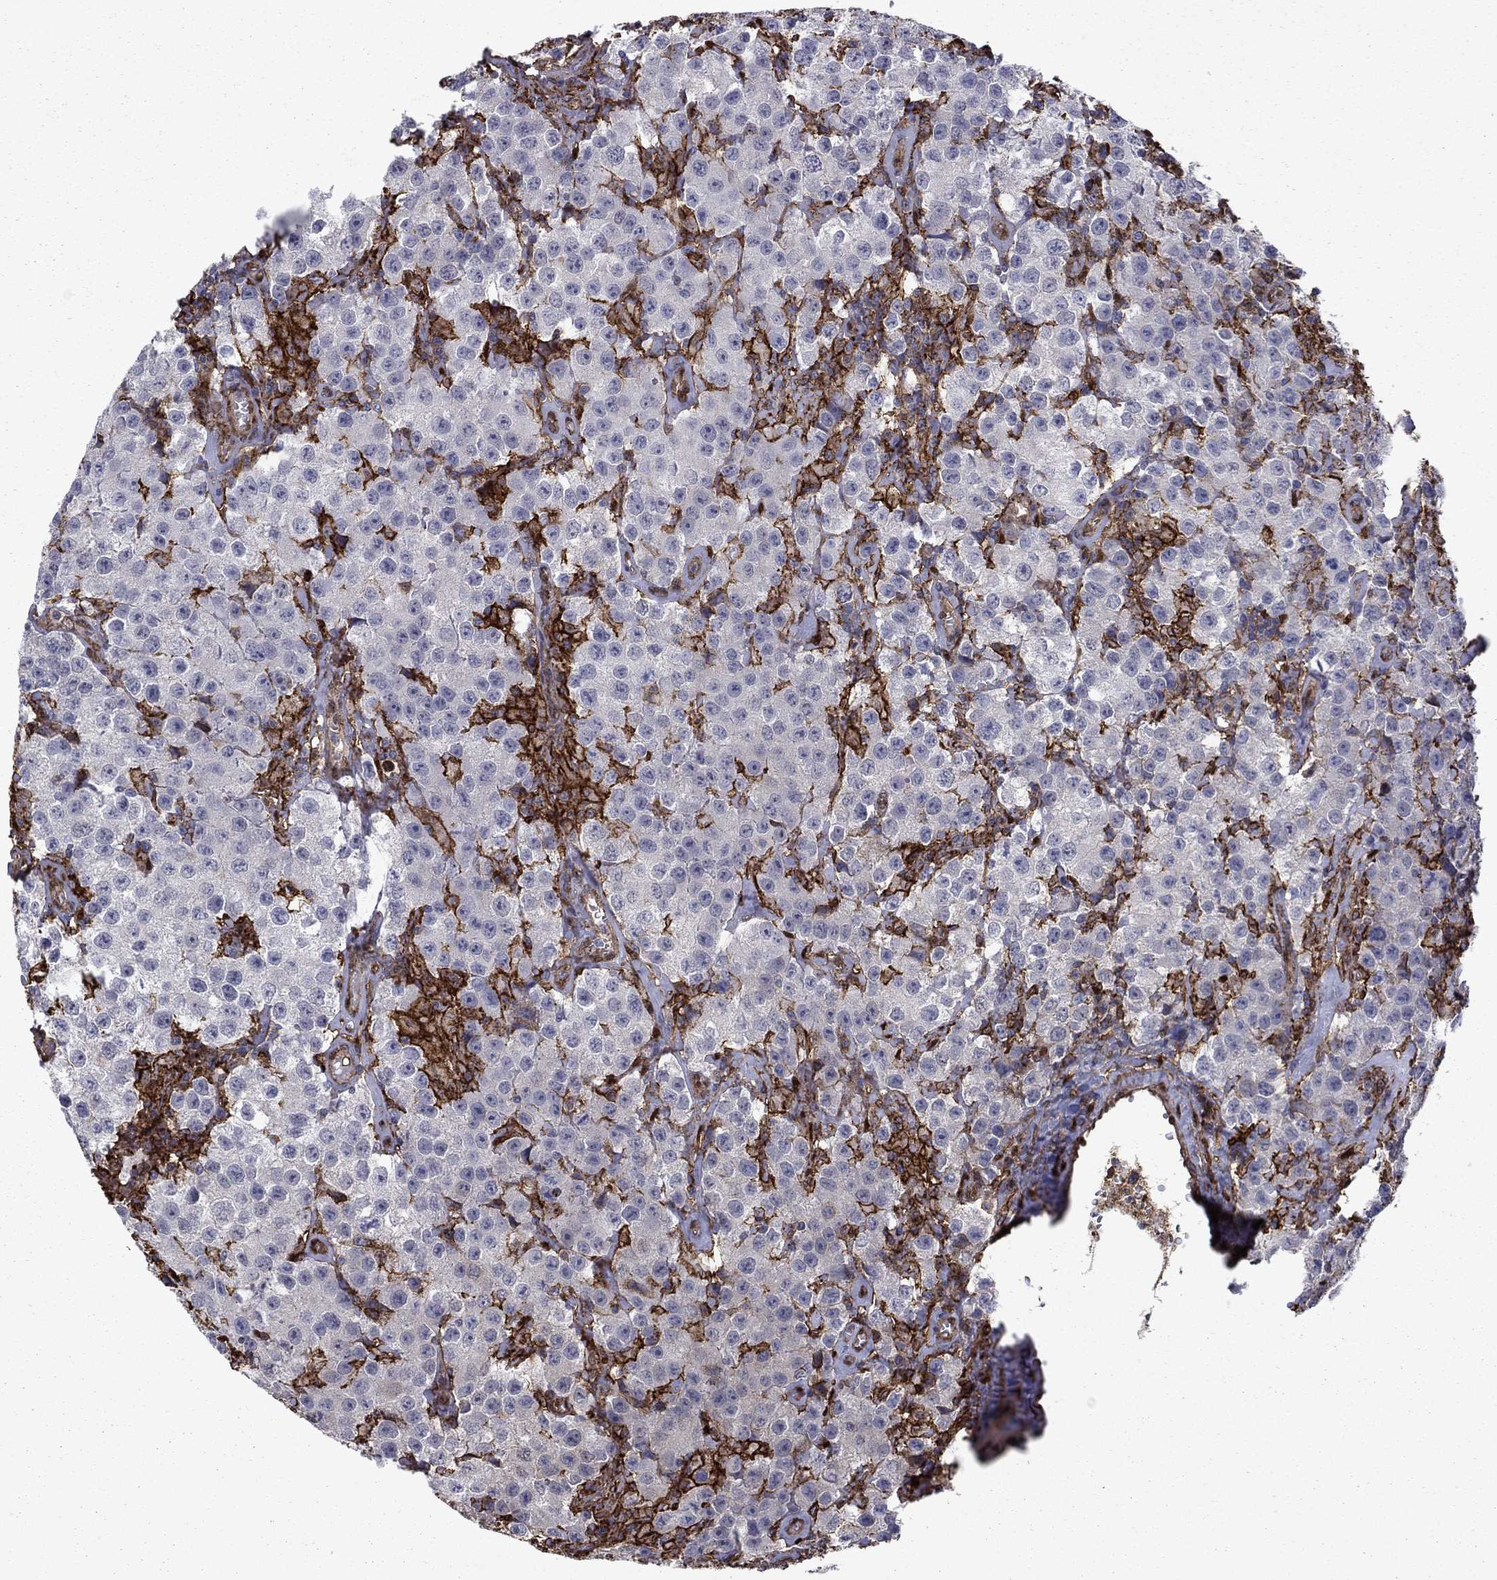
{"staining": {"intensity": "negative", "quantity": "none", "location": "none"}, "tissue": "testis cancer", "cell_type": "Tumor cells", "image_type": "cancer", "snomed": [{"axis": "morphology", "description": "Seminoma, NOS"}, {"axis": "topography", "description": "Testis"}], "caption": "IHC micrograph of neoplastic tissue: testis cancer stained with DAB demonstrates no significant protein staining in tumor cells.", "gene": "PLAU", "patient": {"sex": "male", "age": 52}}